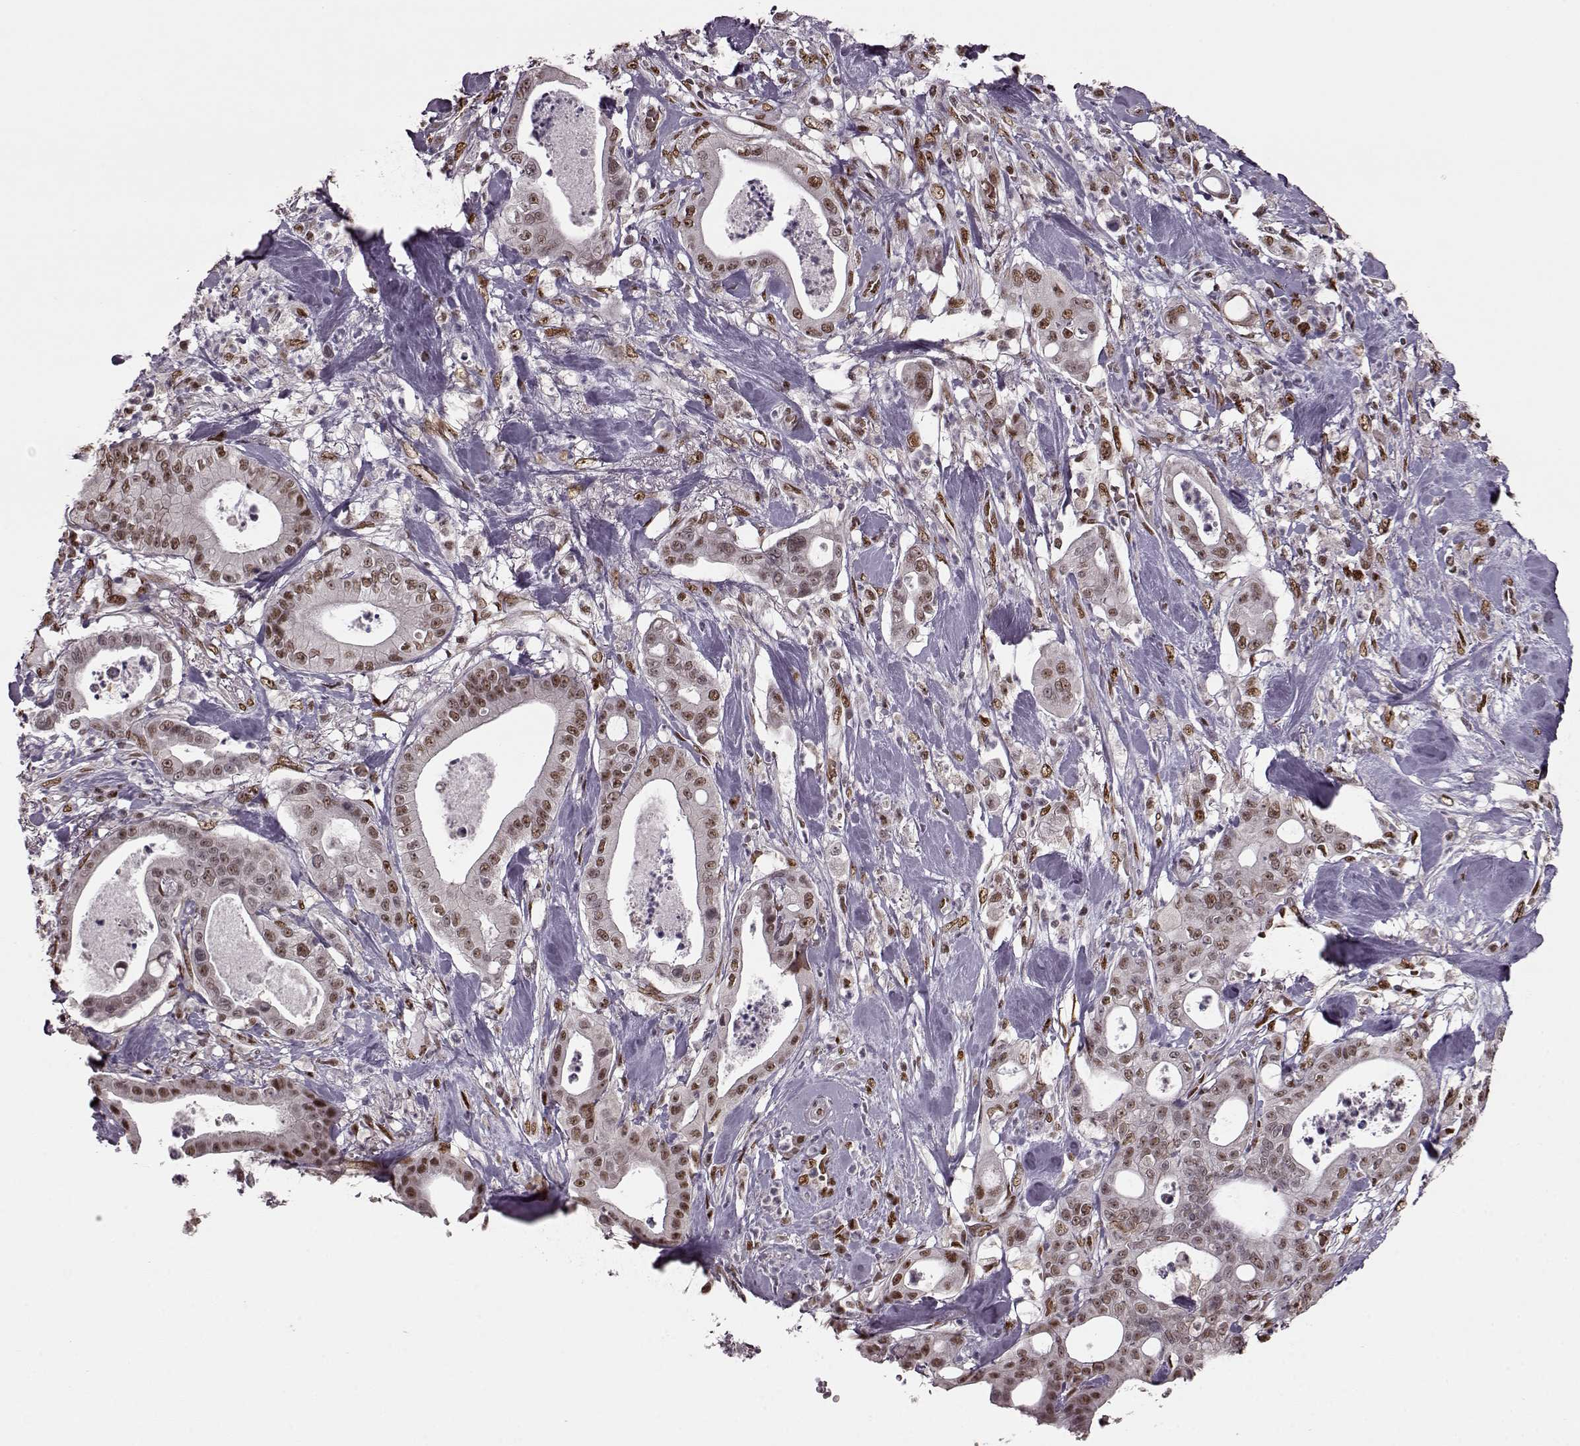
{"staining": {"intensity": "moderate", "quantity": "25%-75%", "location": "nuclear"}, "tissue": "pancreatic cancer", "cell_type": "Tumor cells", "image_type": "cancer", "snomed": [{"axis": "morphology", "description": "Adenocarcinoma, NOS"}, {"axis": "topography", "description": "Pancreas"}], "caption": "Tumor cells demonstrate medium levels of moderate nuclear positivity in about 25%-75% of cells in human pancreatic cancer.", "gene": "FTO", "patient": {"sex": "male", "age": 71}}